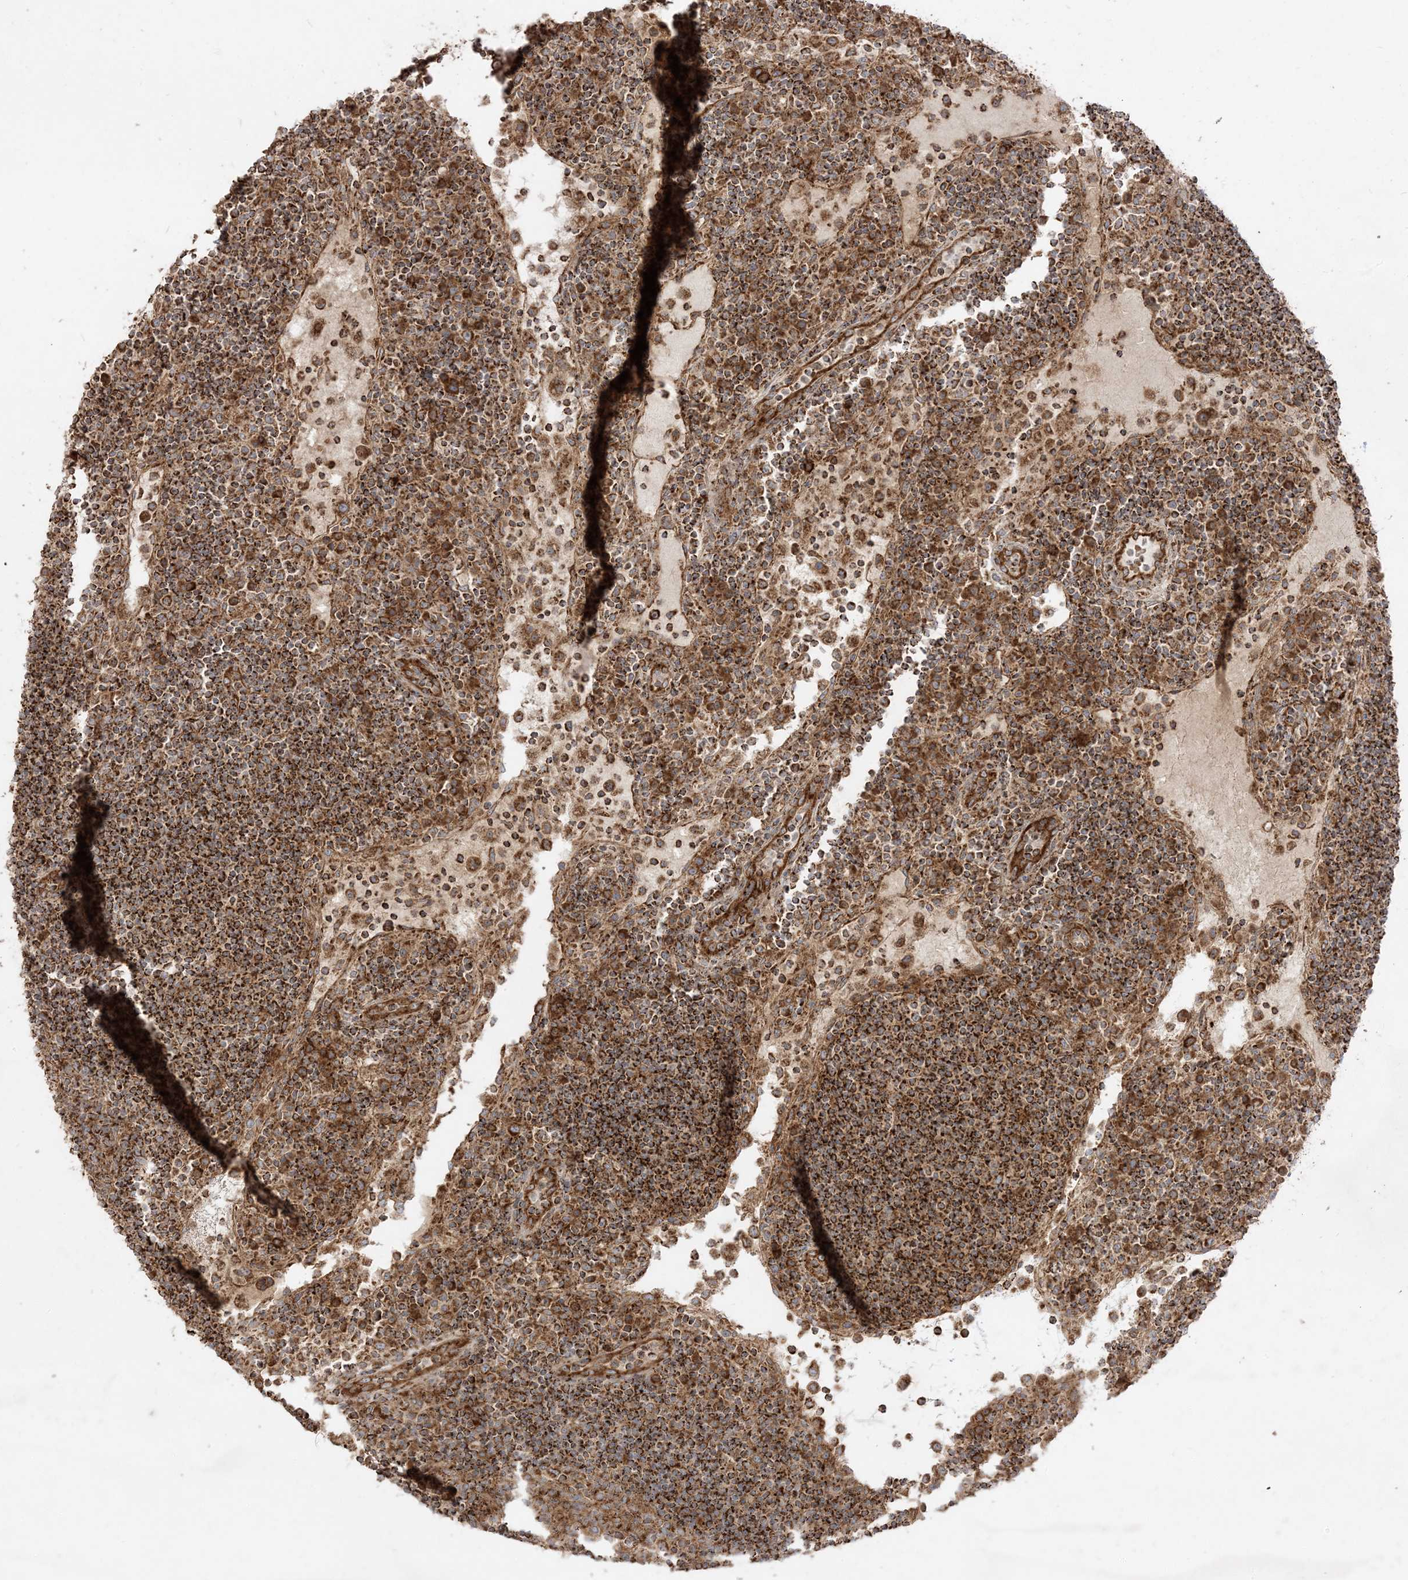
{"staining": {"intensity": "moderate", "quantity": ">75%", "location": "cytoplasmic/membranous"}, "tissue": "lymph node", "cell_type": "Germinal center cells", "image_type": "normal", "snomed": [{"axis": "morphology", "description": "Normal tissue, NOS"}, {"axis": "topography", "description": "Lymph node"}], "caption": "Immunohistochemical staining of unremarkable lymph node reveals >75% levels of moderate cytoplasmic/membranous protein staining in approximately >75% of germinal center cells. The staining was performed using DAB, with brown indicating positive protein expression. Nuclei are stained blue with hematoxylin.", "gene": "AARS2", "patient": {"sex": "female", "age": 53}}